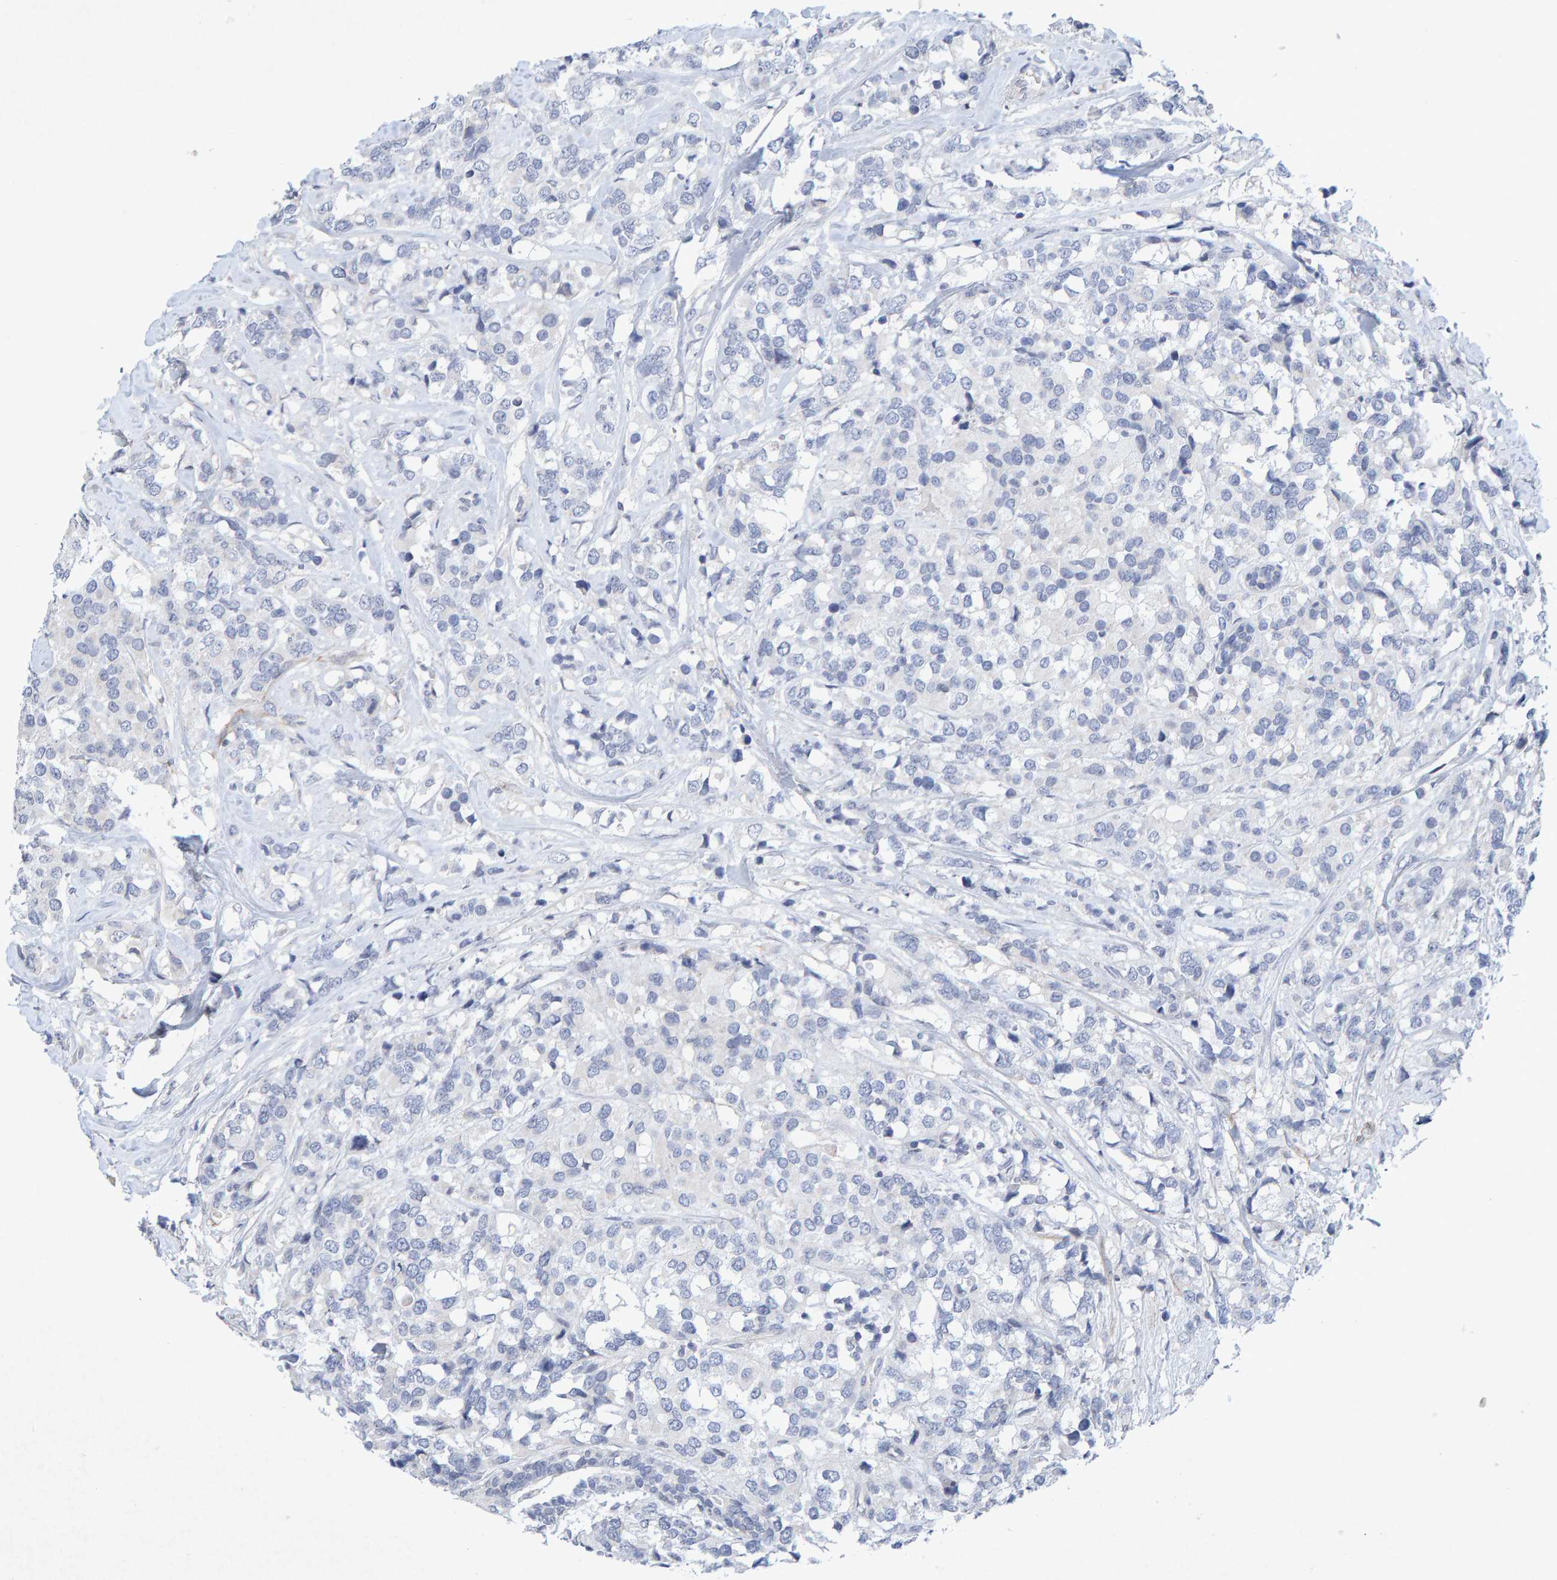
{"staining": {"intensity": "negative", "quantity": "none", "location": "none"}, "tissue": "breast cancer", "cell_type": "Tumor cells", "image_type": "cancer", "snomed": [{"axis": "morphology", "description": "Lobular carcinoma"}, {"axis": "topography", "description": "Breast"}], "caption": "Immunohistochemistry micrograph of breast lobular carcinoma stained for a protein (brown), which displays no staining in tumor cells.", "gene": "CDH2", "patient": {"sex": "female", "age": 59}}